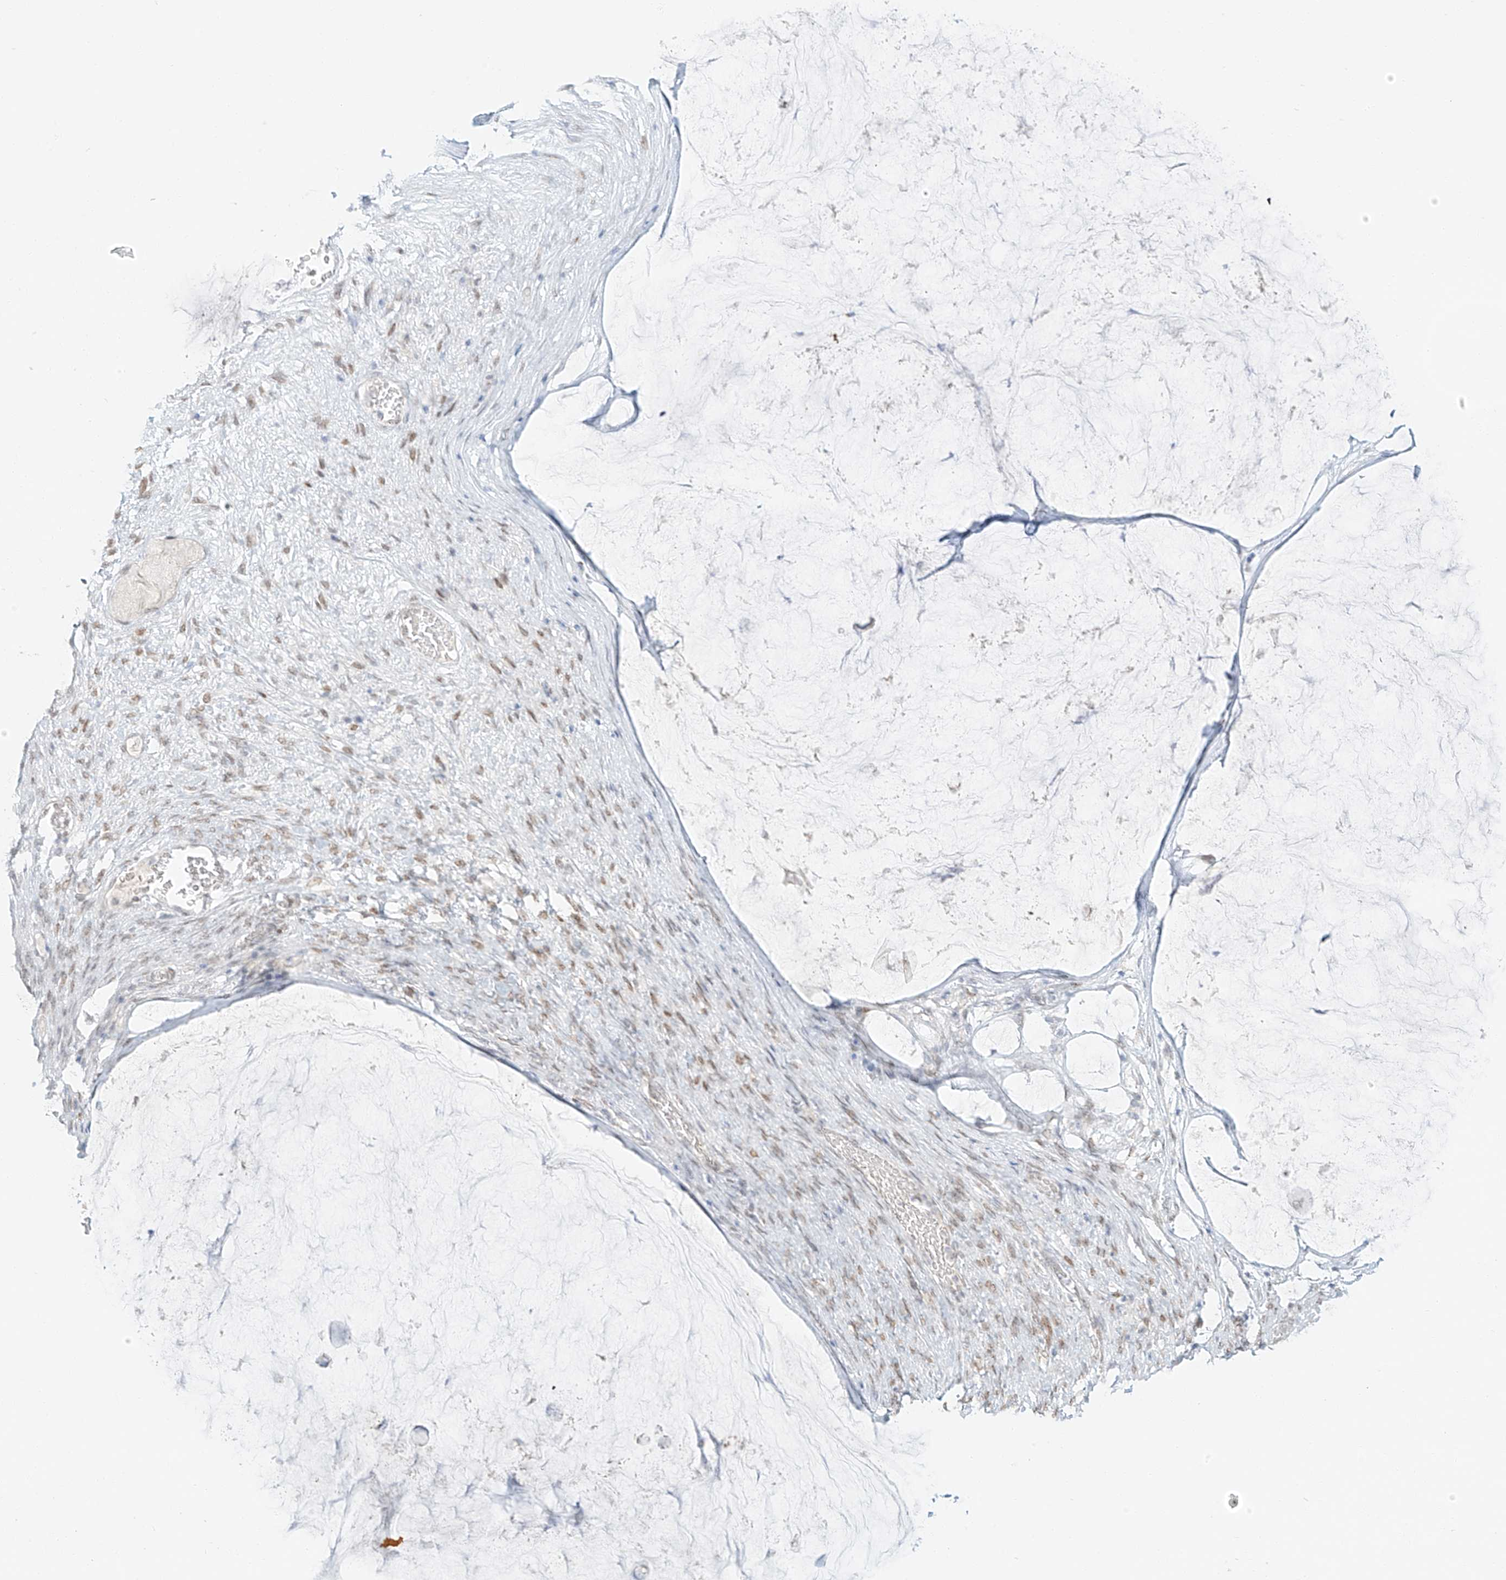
{"staining": {"intensity": "weak", "quantity": "<25%", "location": "cytoplasmic/membranous"}, "tissue": "ovarian cancer", "cell_type": "Tumor cells", "image_type": "cancer", "snomed": [{"axis": "morphology", "description": "Cystadenocarcinoma, mucinous, NOS"}, {"axis": "topography", "description": "Ovary"}], "caption": "Immunohistochemistry micrograph of human ovarian cancer (mucinous cystadenocarcinoma) stained for a protein (brown), which exhibits no expression in tumor cells.", "gene": "ZNF774", "patient": {"sex": "female", "age": 42}}